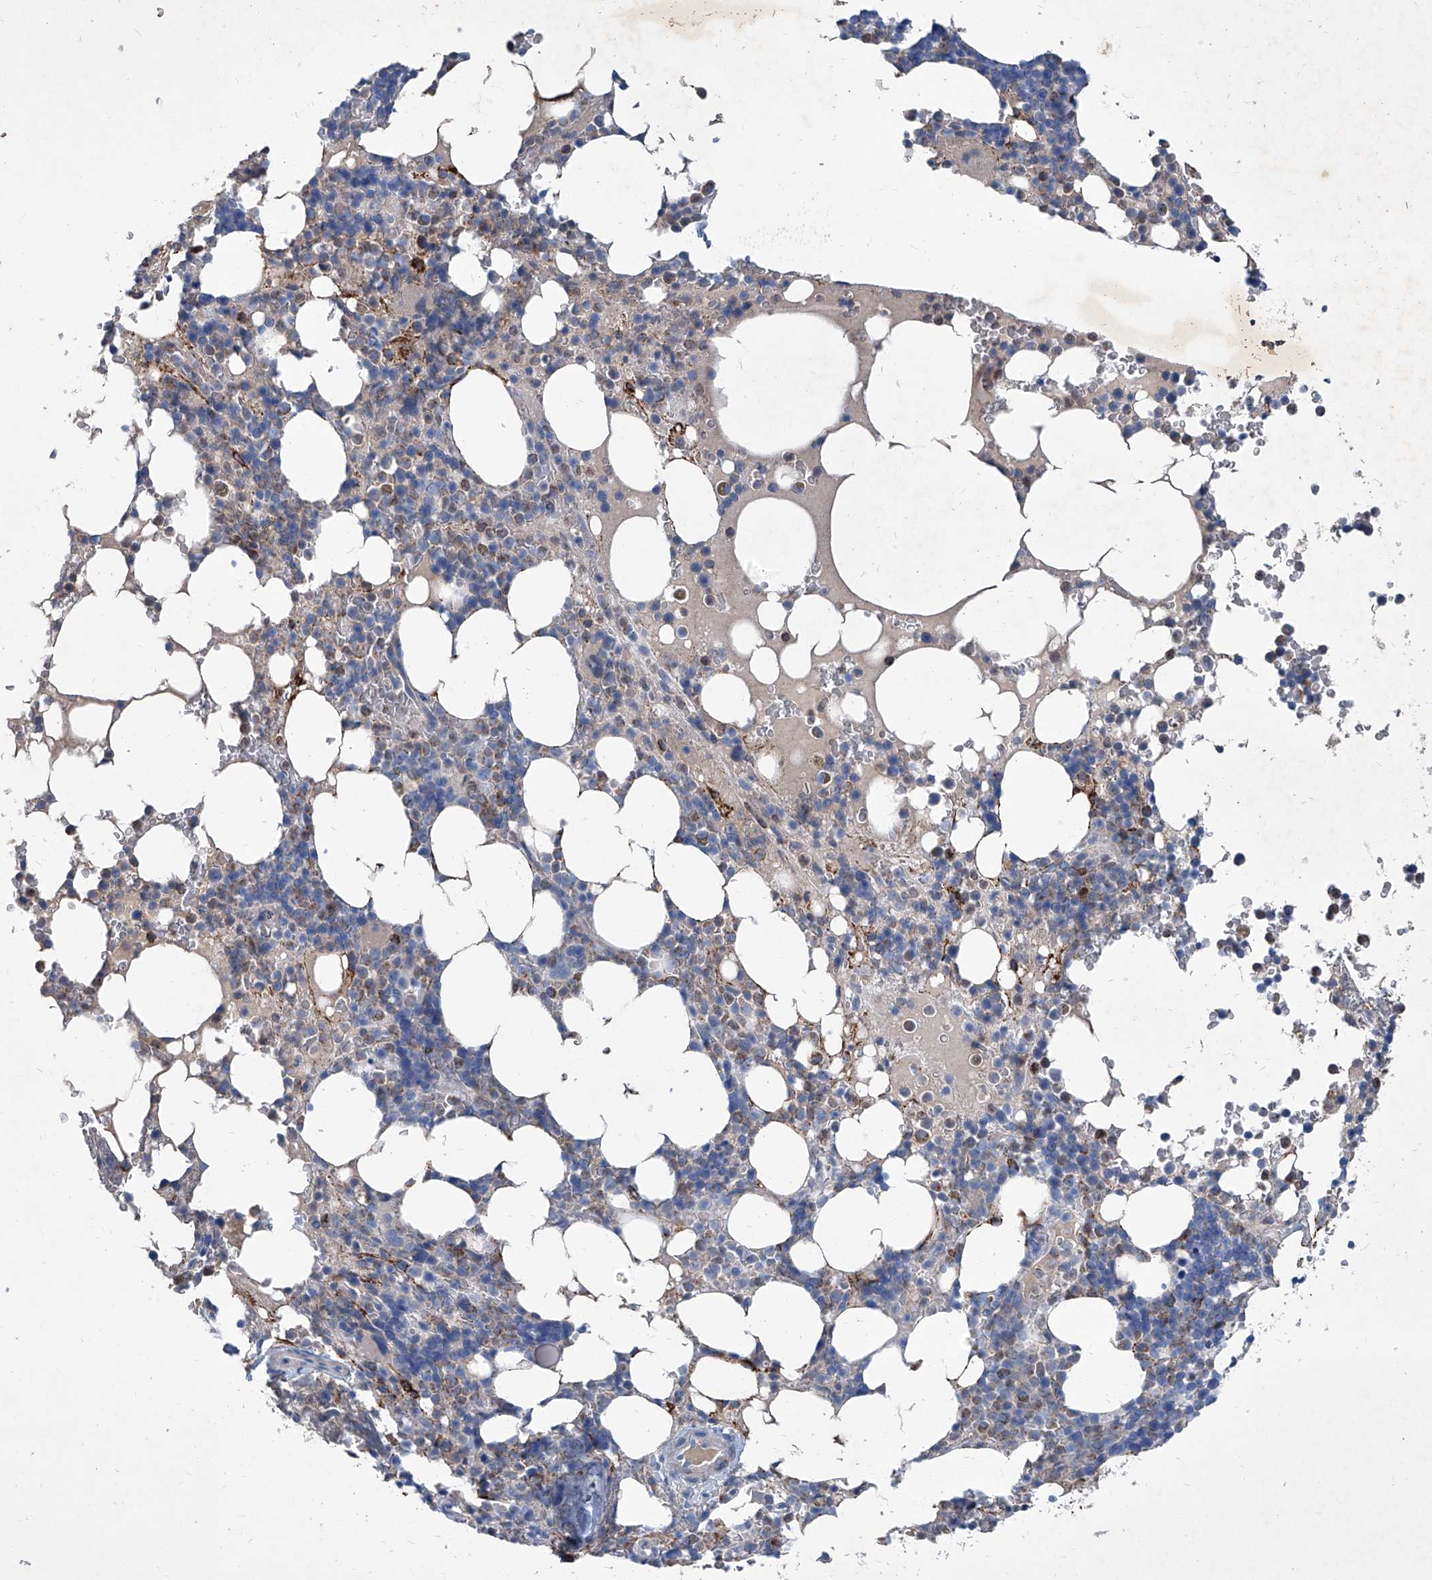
{"staining": {"intensity": "moderate", "quantity": "<25%", "location": "cytoplasmic/membranous"}, "tissue": "bone marrow", "cell_type": "Hematopoietic cells", "image_type": "normal", "snomed": [{"axis": "morphology", "description": "Normal tissue, NOS"}, {"axis": "topography", "description": "Bone marrow"}], "caption": "Immunohistochemistry (IHC) (DAB (3,3'-diaminobenzidine)) staining of benign bone marrow exhibits moderate cytoplasmic/membranous protein positivity in approximately <25% of hematopoietic cells.", "gene": "MTARC1", "patient": {"sex": "male", "age": 58}}